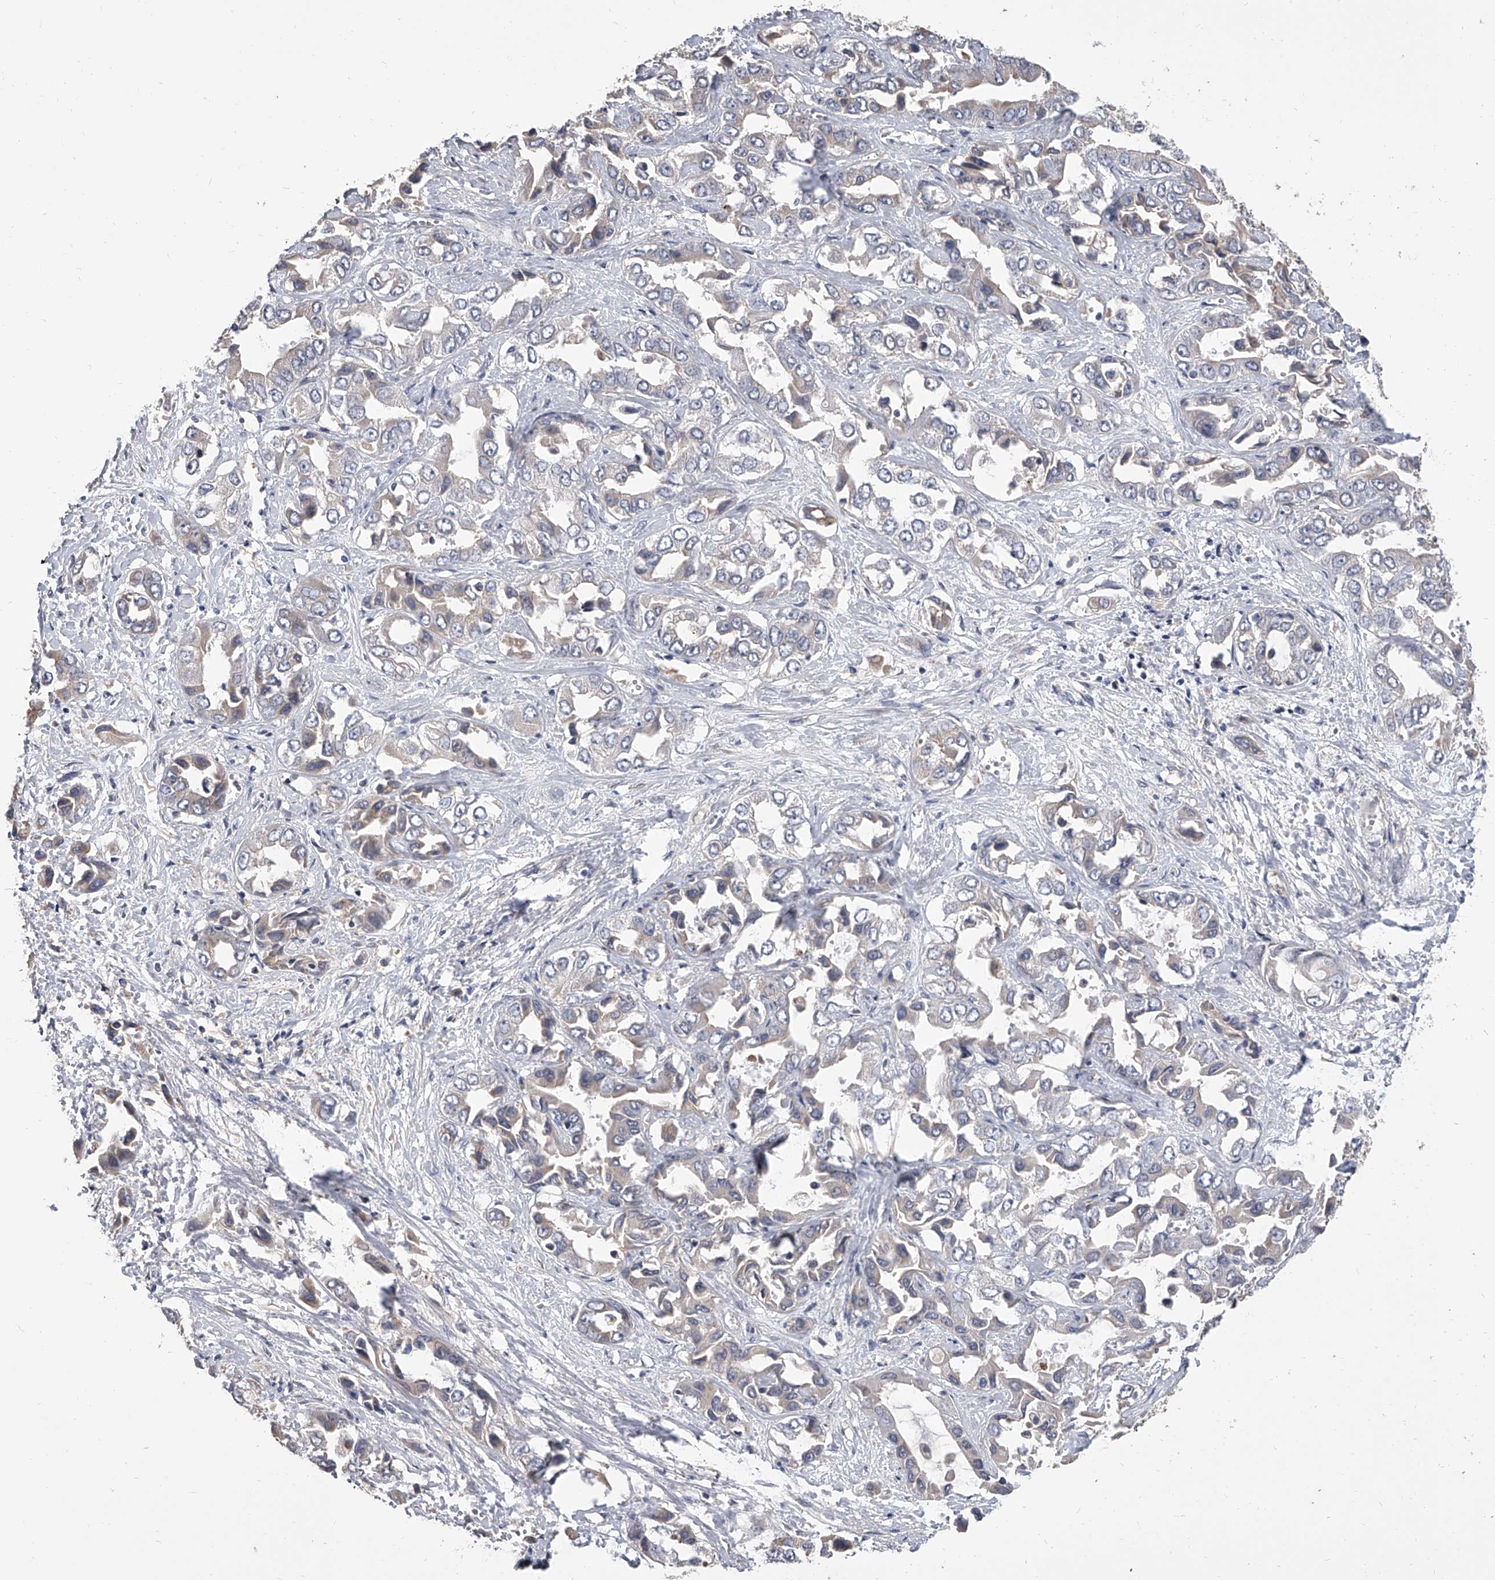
{"staining": {"intensity": "weak", "quantity": "<25%", "location": "cytoplasmic/membranous"}, "tissue": "liver cancer", "cell_type": "Tumor cells", "image_type": "cancer", "snomed": [{"axis": "morphology", "description": "Cholangiocarcinoma"}, {"axis": "topography", "description": "Liver"}], "caption": "DAB (3,3'-diaminobenzidine) immunohistochemical staining of human cholangiocarcinoma (liver) demonstrates no significant staining in tumor cells.", "gene": "MRPL28", "patient": {"sex": "female", "age": 52}}